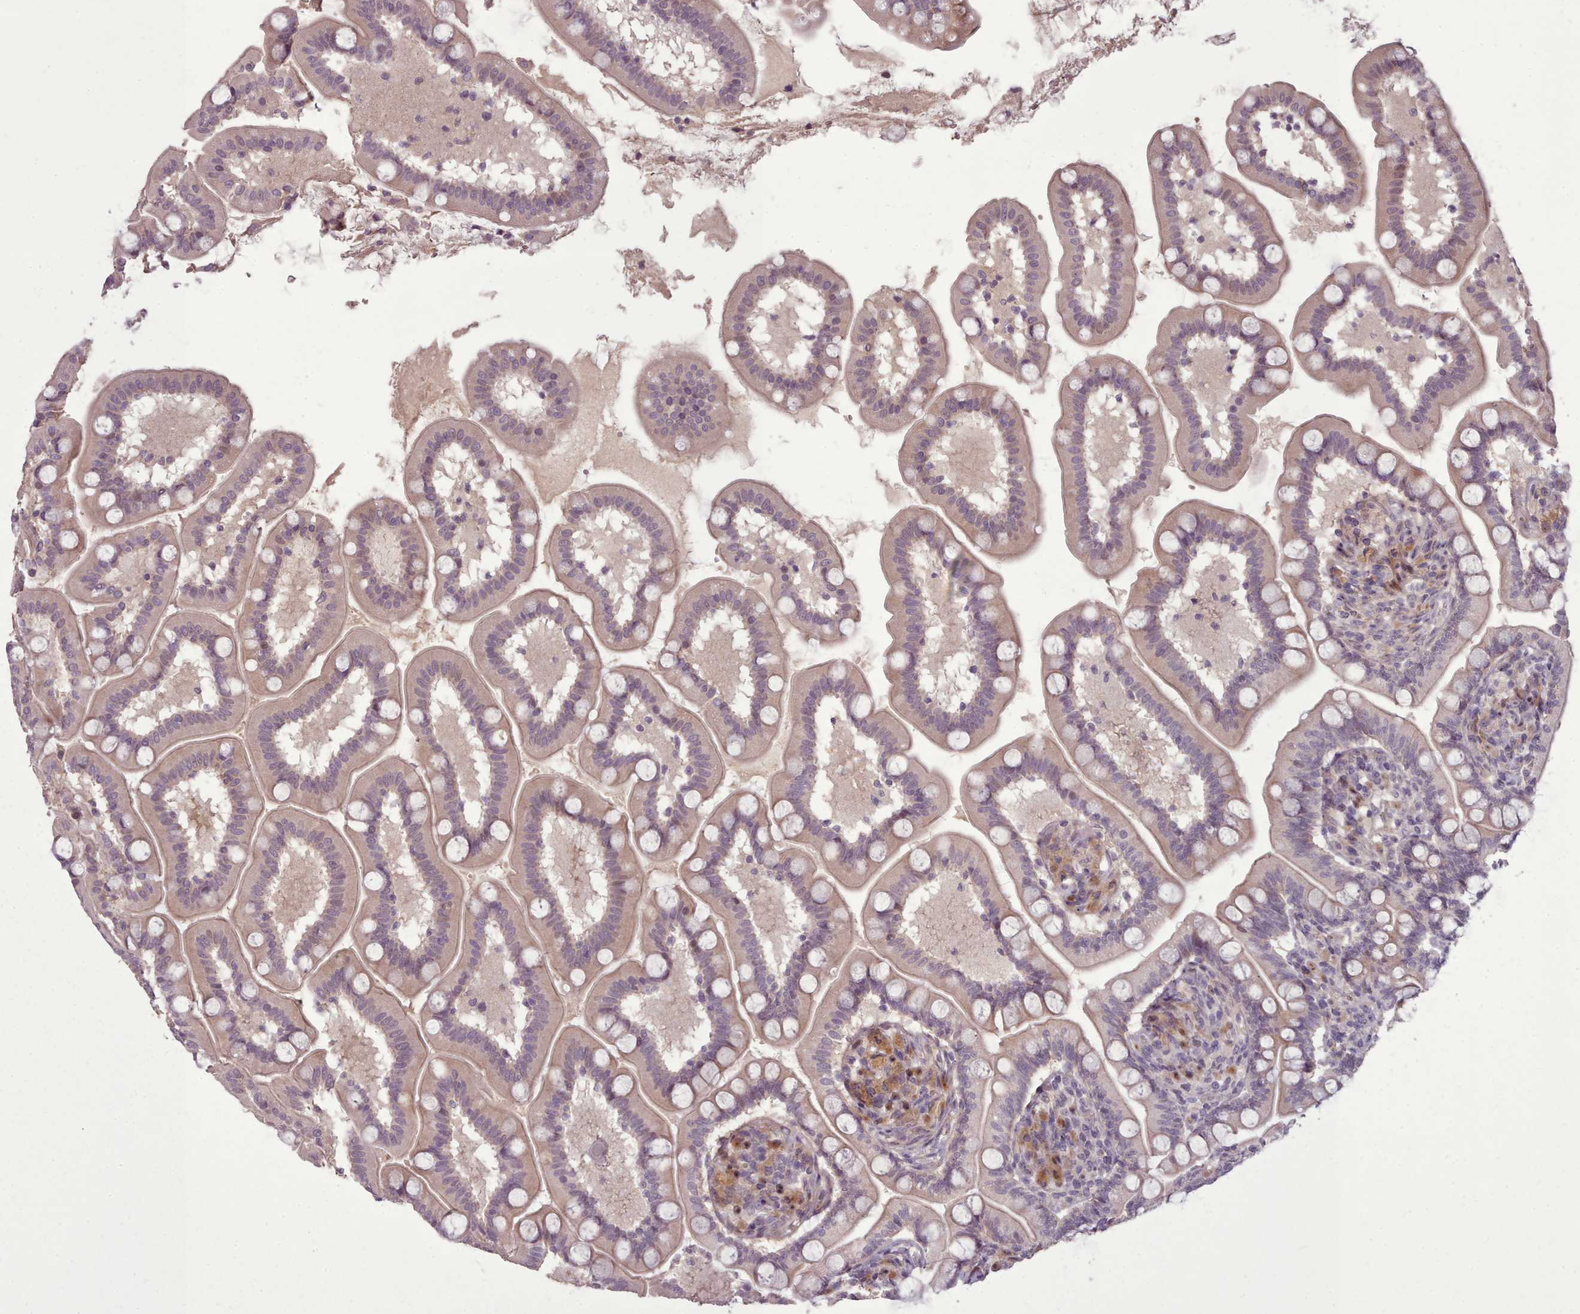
{"staining": {"intensity": "weak", "quantity": "25%-75%", "location": "cytoplasmic/membranous"}, "tissue": "small intestine", "cell_type": "Glandular cells", "image_type": "normal", "snomed": [{"axis": "morphology", "description": "Normal tissue, NOS"}, {"axis": "topography", "description": "Small intestine"}], "caption": "DAB (3,3'-diaminobenzidine) immunohistochemical staining of unremarkable small intestine displays weak cytoplasmic/membranous protein positivity in about 25%-75% of glandular cells. (DAB = brown stain, brightfield microscopy at high magnification).", "gene": "LEFTY1", "patient": {"sex": "female", "age": 64}}